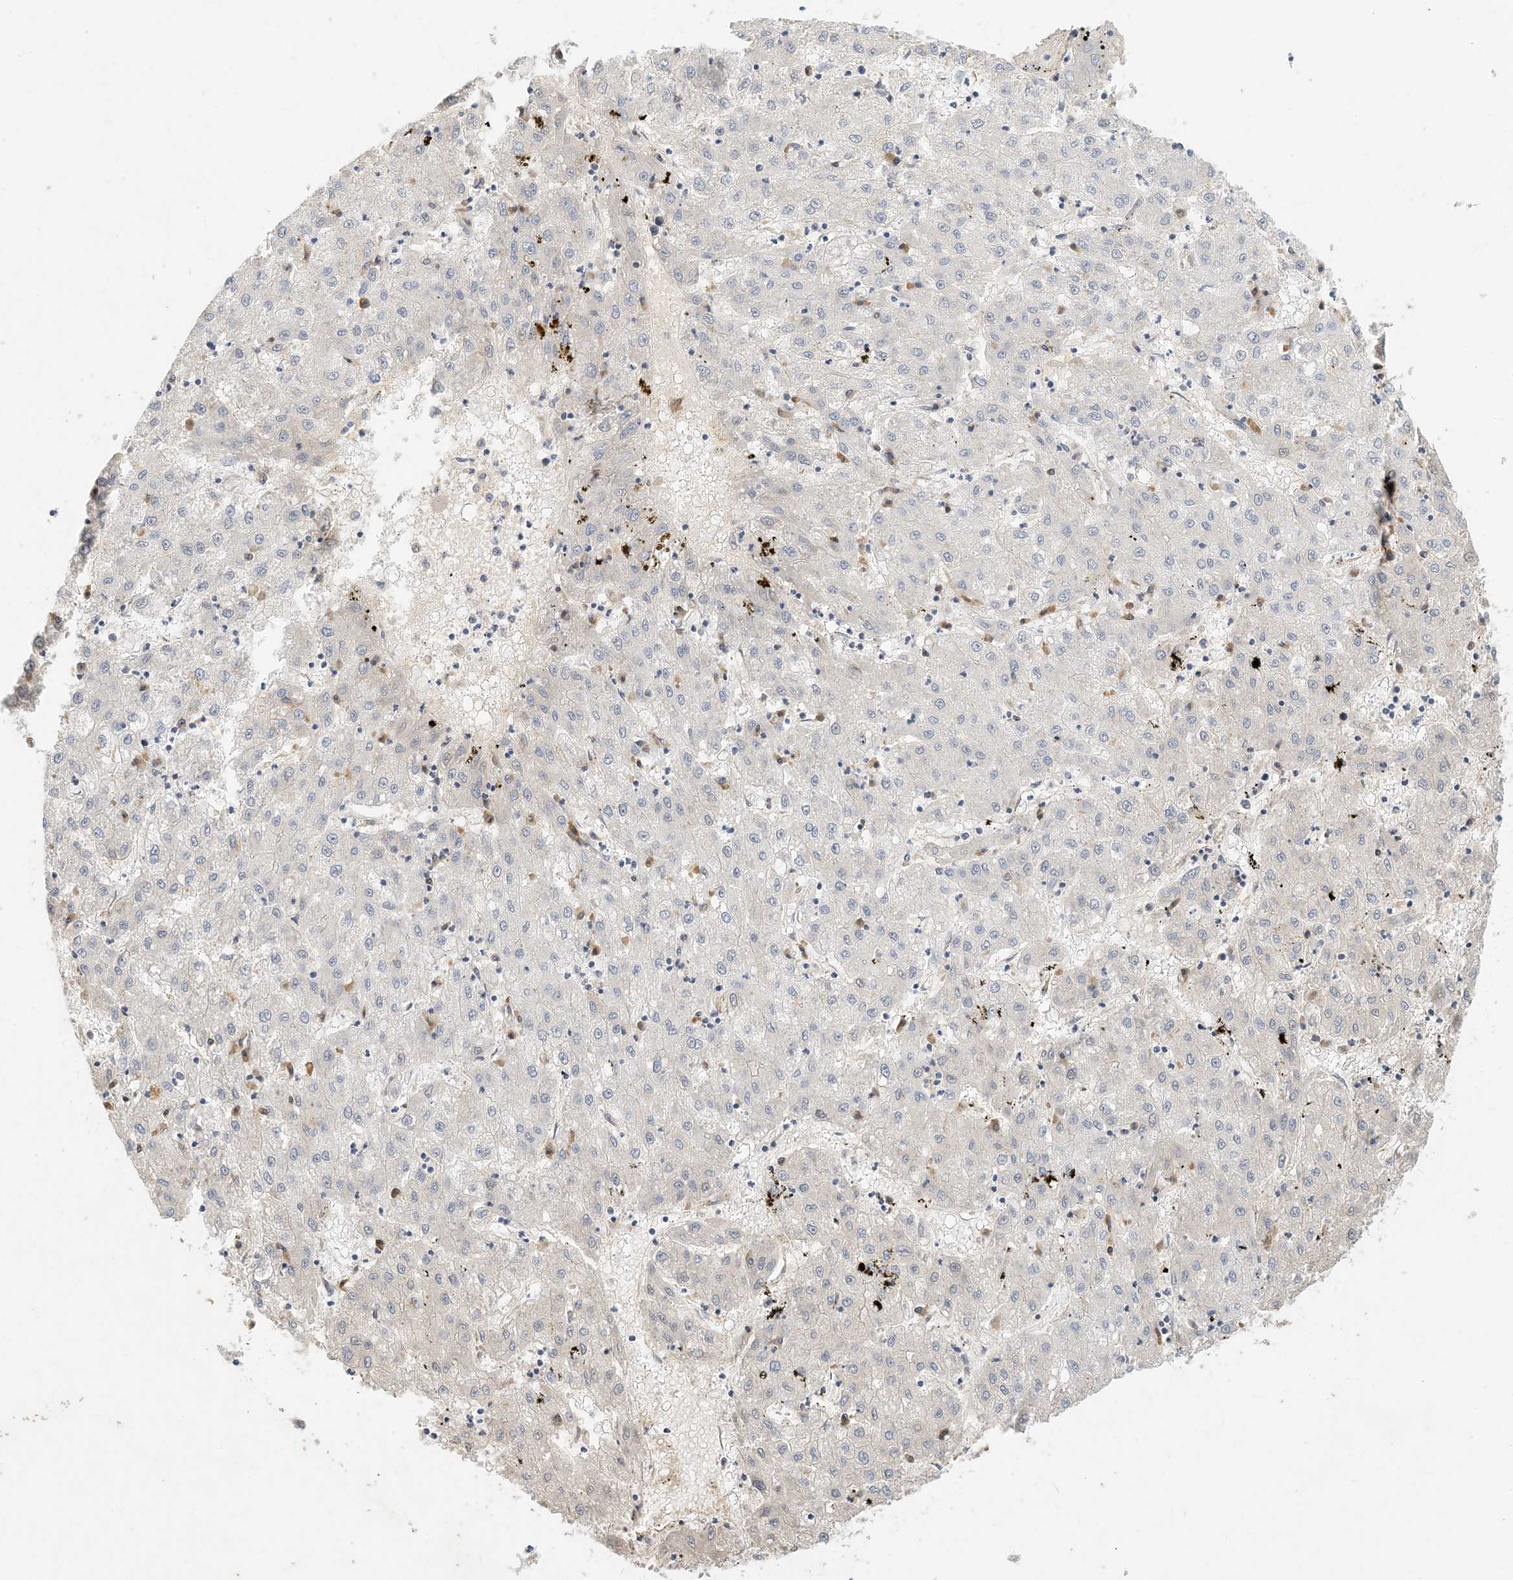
{"staining": {"intensity": "negative", "quantity": "none", "location": "none"}, "tissue": "liver cancer", "cell_type": "Tumor cells", "image_type": "cancer", "snomed": [{"axis": "morphology", "description": "Carcinoma, Hepatocellular, NOS"}, {"axis": "topography", "description": "Liver"}], "caption": "Human liver hepatocellular carcinoma stained for a protein using immunohistochemistry (IHC) demonstrates no positivity in tumor cells.", "gene": "ZBTB3", "patient": {"sex": "male", "age": 72}}